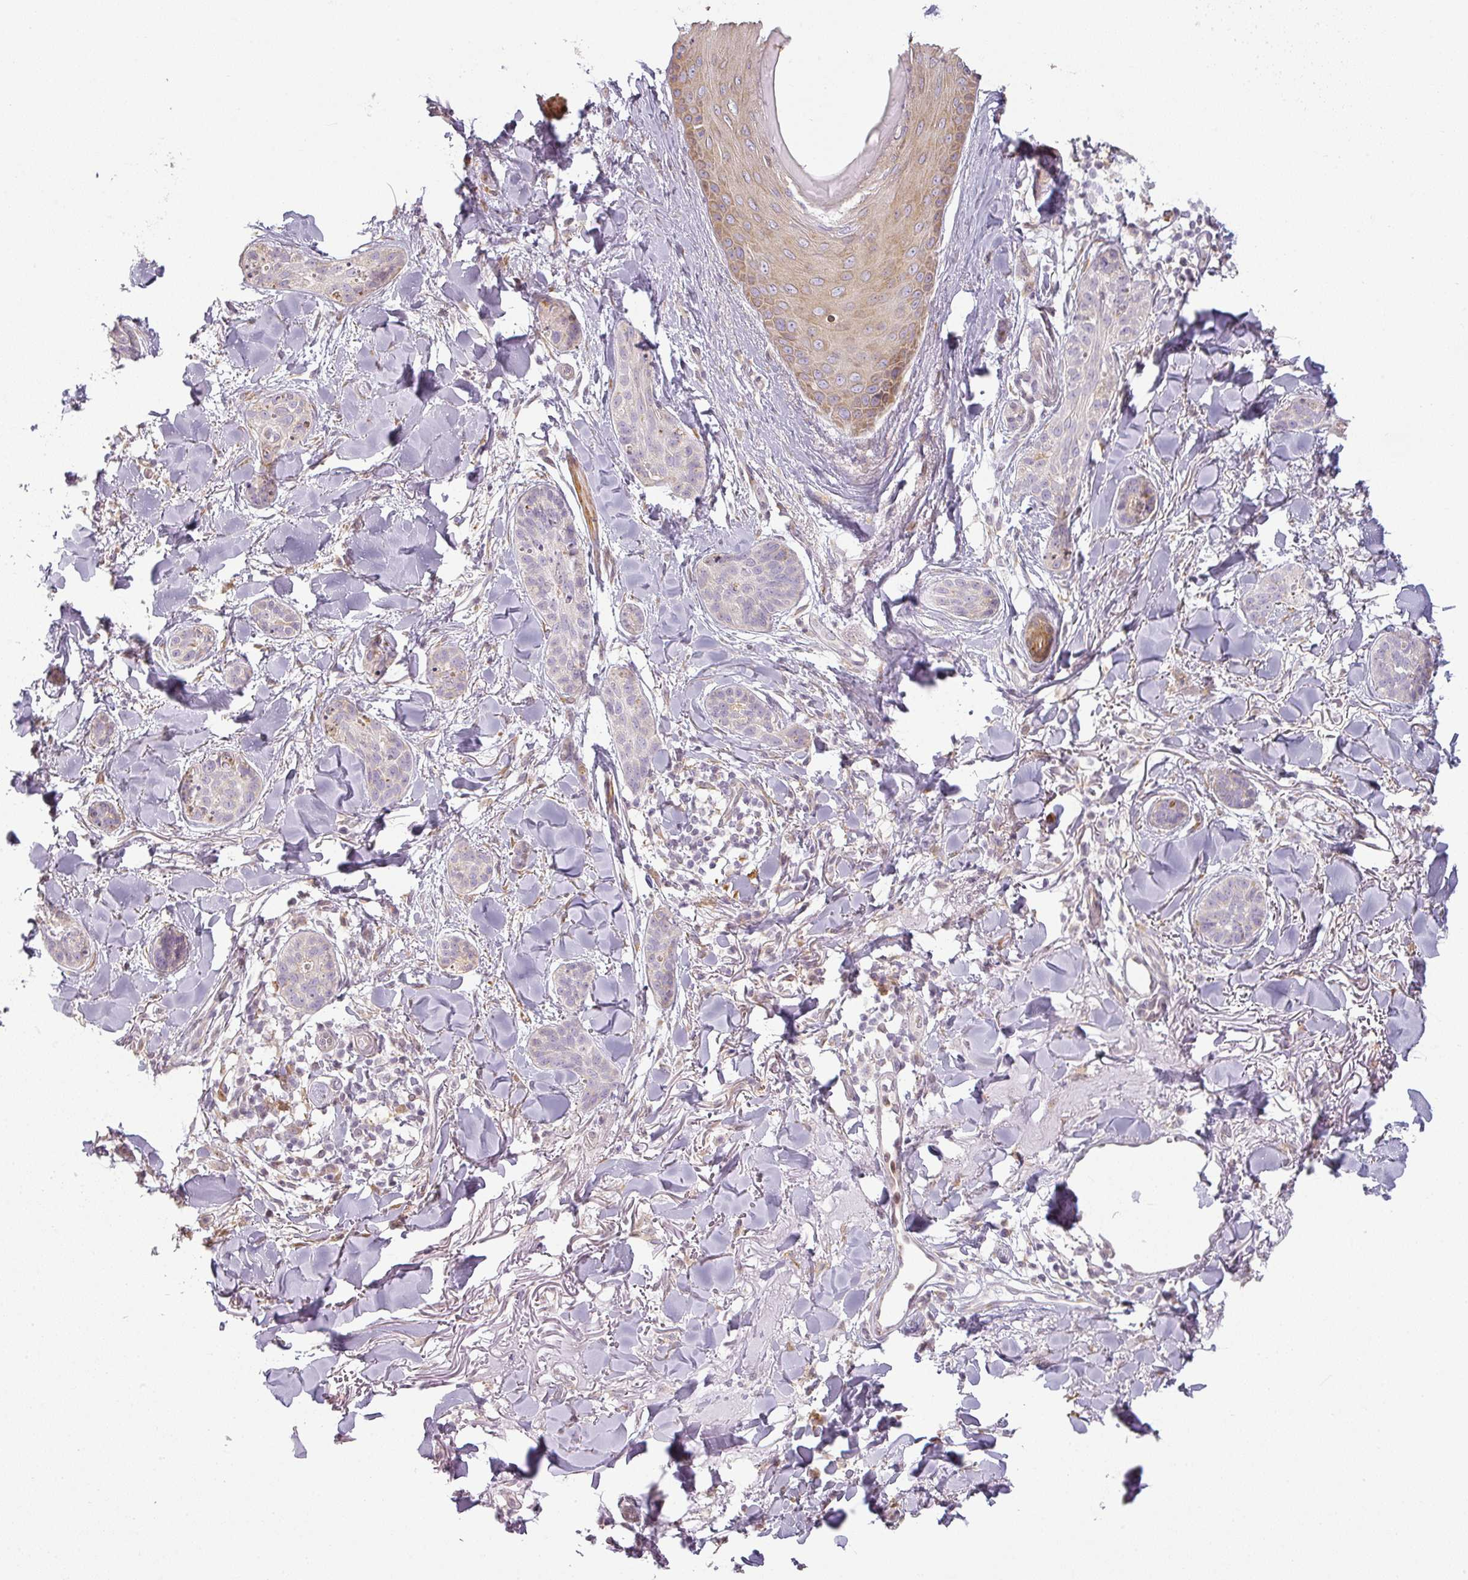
{"staining": {"intensity": "negative", "quantity": "none", "location": "none"}, "tissue": "skin cancer", "cell_type": "Tumor cells", "image_type": "cancer", "snomed": [{"axis": "morphology", "description": "Basal cell carcinoma"}, {"axis": "topography", "description": "Skin"}], "caption": "This is an immunohistochemistry (IHC) photomicrograph of human basal cell carcinoma (skin). There is no staining in tumor cells.", "gene": "CCDC144A", "patient": {"sex": "male", "age": 52}}